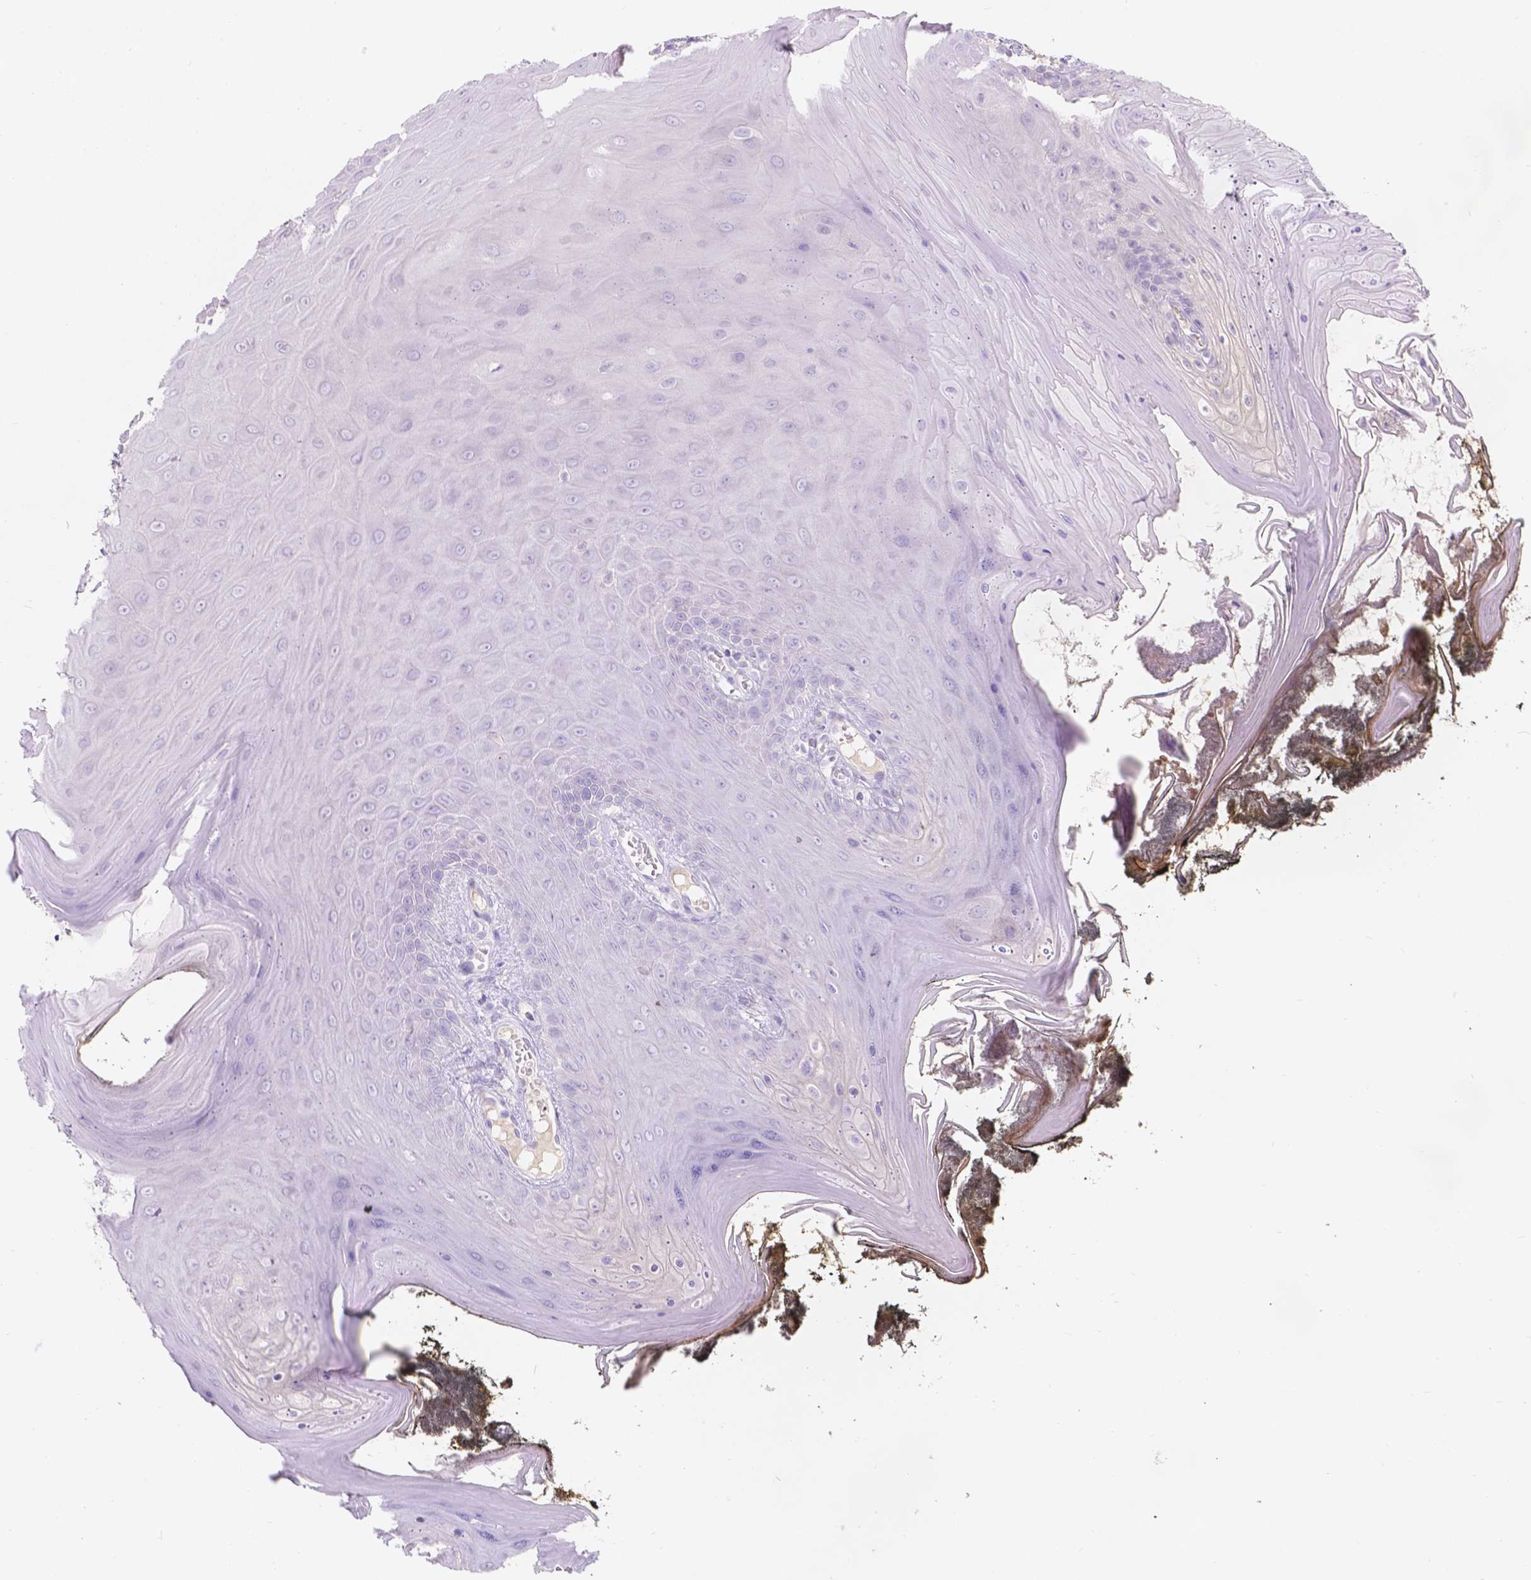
{"staining": {"intensity": "negative", "quantity": "none", "location": "none"}, "tissue": "oral mucosa", "cell_type": "Squamous epithelial cells", "image_type": "normal", "snomed": [{"axis": "morphology", "description": "Normal tissue, NOS"}, {"axis": "topography", "description": "Oral tissue"}], "caption": "Immunohistochemistry micrograph of benign oral mucosa: oral mucosa stained with DAB shows no significant protein staining in squamous epithelial cells.", "gene": "GAL3ST2", "patient": {"sex": "male", "age": 9}}